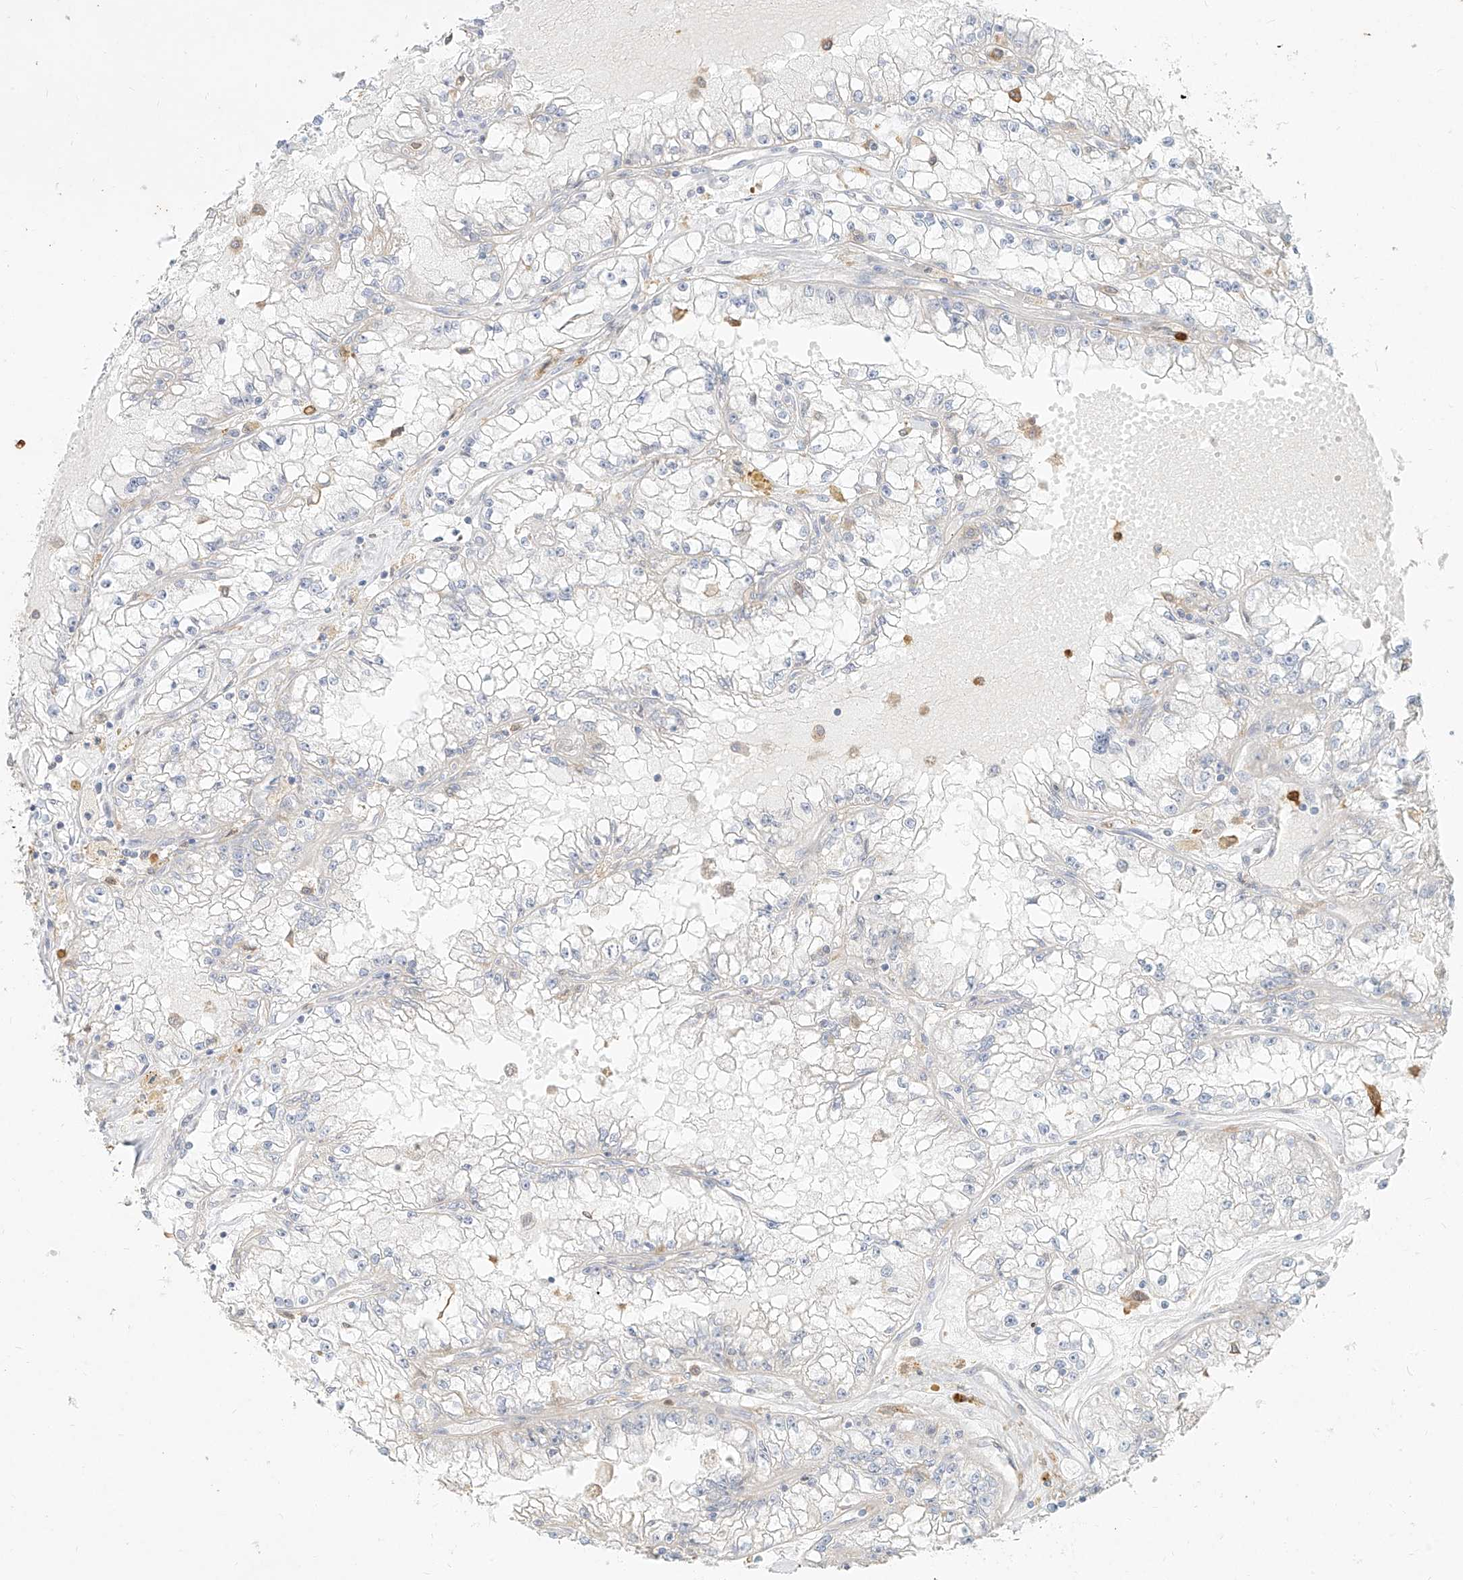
{"staining": {"intensity": "negative", "quantity": "none", "location": "none"}, "tissue": "renal cancer", "cell_type": "Tumor cells", "image_type": "cancer", "snomed": [{"axis": "morphology", "description": "Adenocarcinoma, NOS"}, {"axis": "topography", "description": "Kidney"}], "caption": "Image shows no significant protein positivity in tumor cells of renal adenocarcinoma.", "gene": "PGD", "patient": {"sex": "male", "age": 56}}